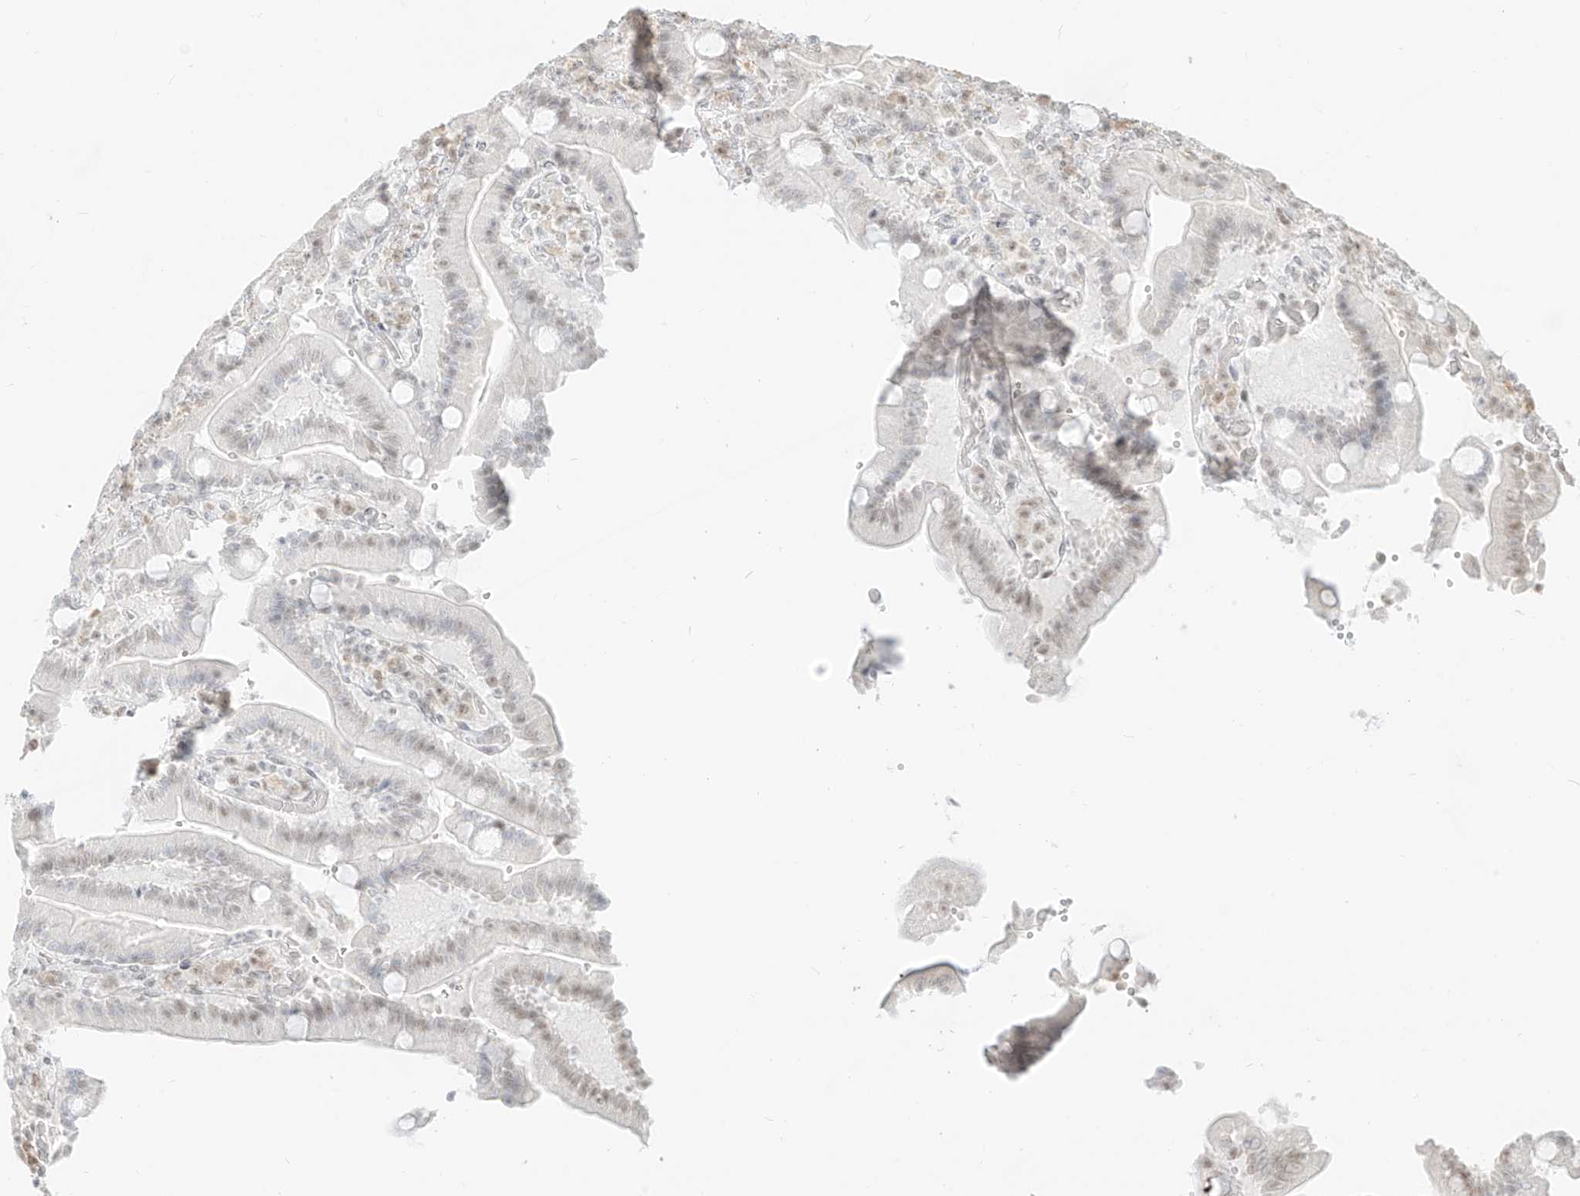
{"staining": {"intensity": "negative", "quantity": "none", "location": "none"}, "tissue": "duodenum", "cell_type": "Glandular cells", "image_type": "normal", "snomed": [{"axis": "morphology", "description": "Normal tissue, NOS"}, {"axis": "topography", "description": "Duodenum"}], "caption": "Glandular cells are negative for brown protein staining in unremarkable duodenum. (DAB IHC visualized using brightfield microscopy, high magnification).", "gene": "SUPT5H", "patient": {"sex": "female", "age": 62}}